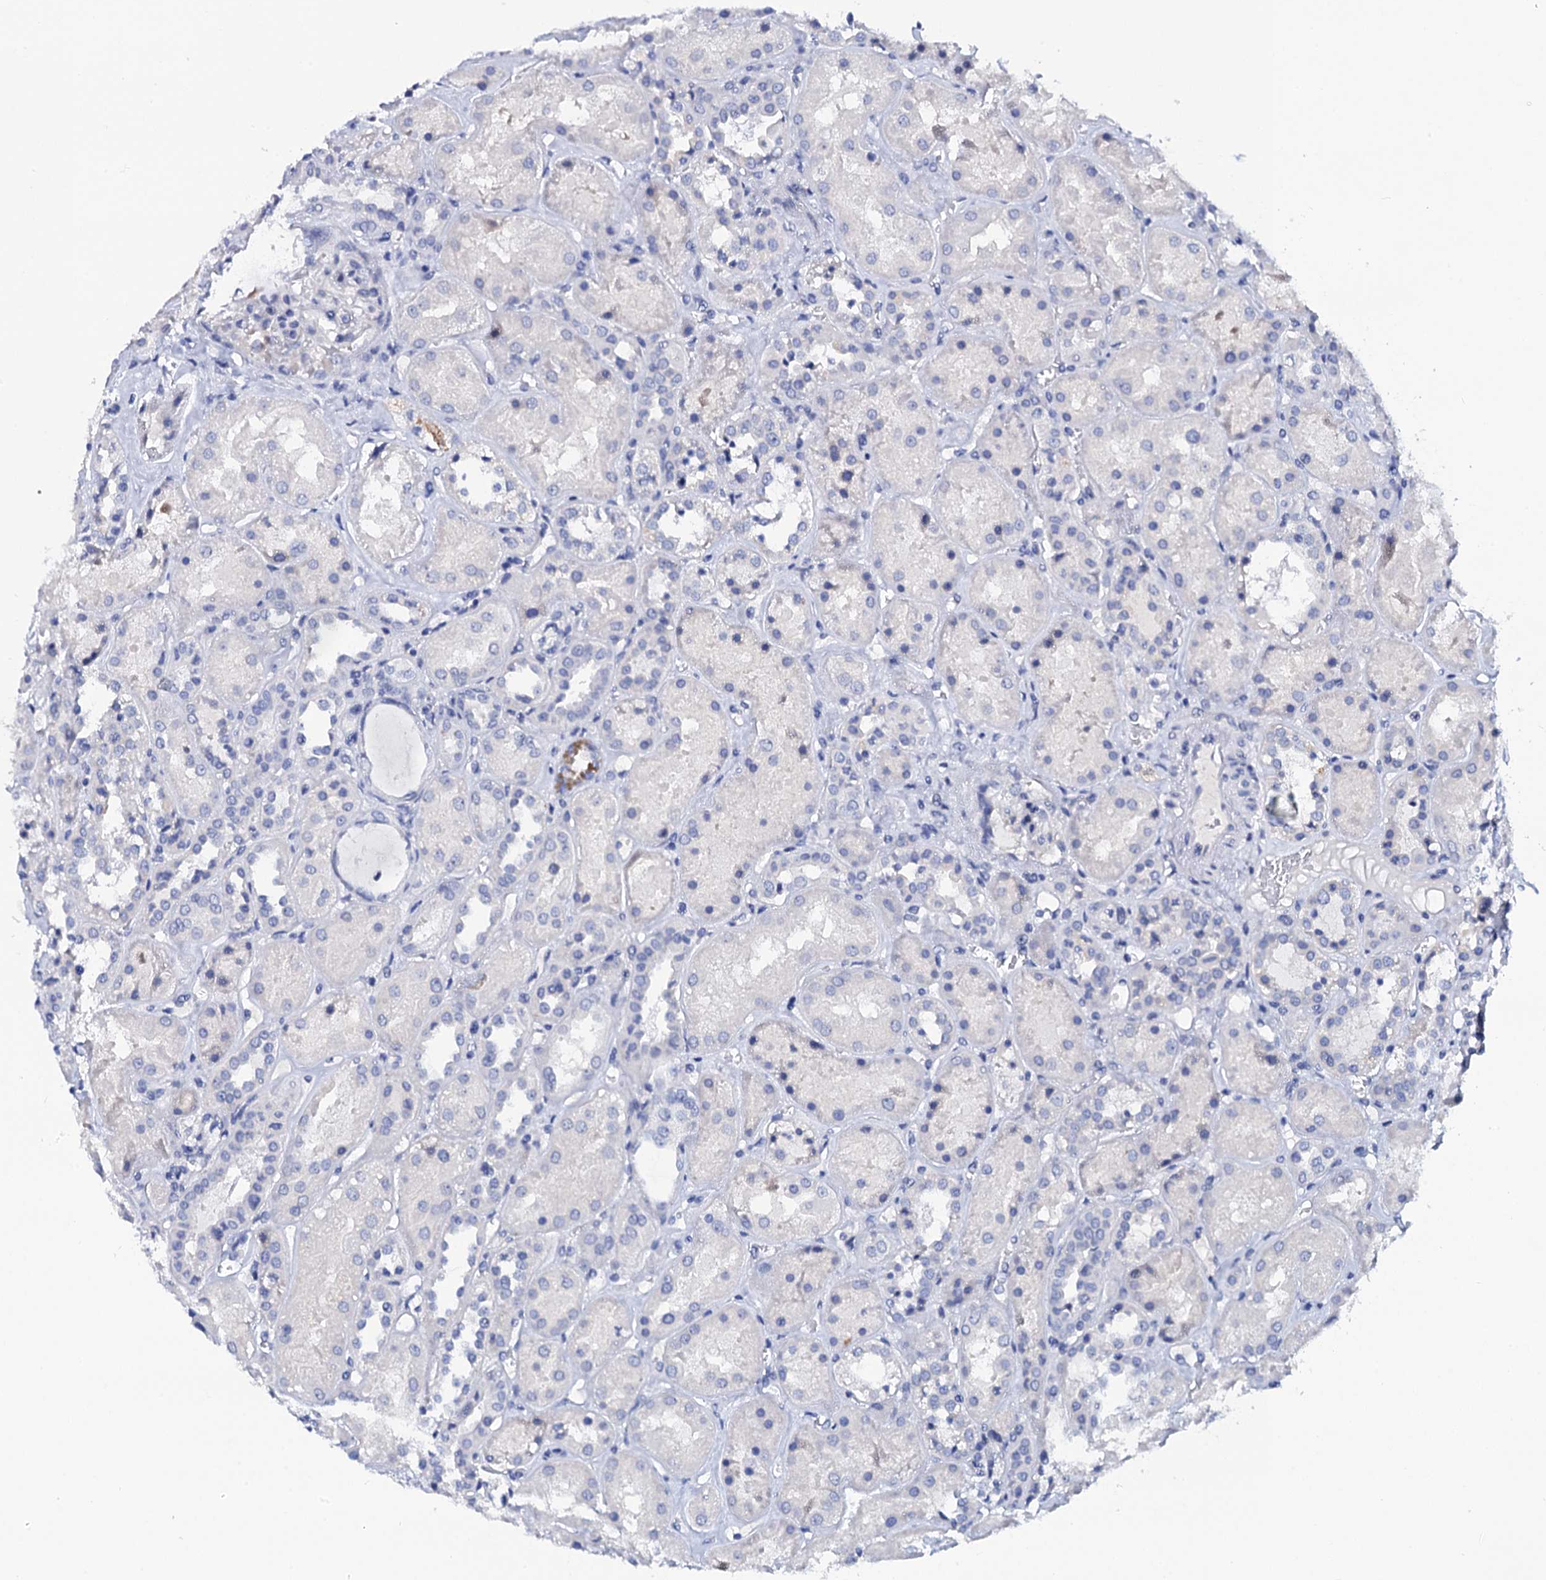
{"staining": {"intensity": "negative", "quantity": "none", "location": "none"}, "tissue": "kidney", "cell_type": "Cells in glomeruli", "image_type": "normal", "snomed": [{"axis": "morphology", "description": "Normal tissue, NOS"}, {"axis": "topography", "description": "Kidney"}], "caption": "The immunohistochemistry (IHC) image has no significant expression in cells in glomeruli of kidney. (Brightfield microscopy of DAB (3,3'-diaminobenzidine) IHC at high magnification).", "gene": "LYPD3", "patient": {"sex": "male", "age": 70}}